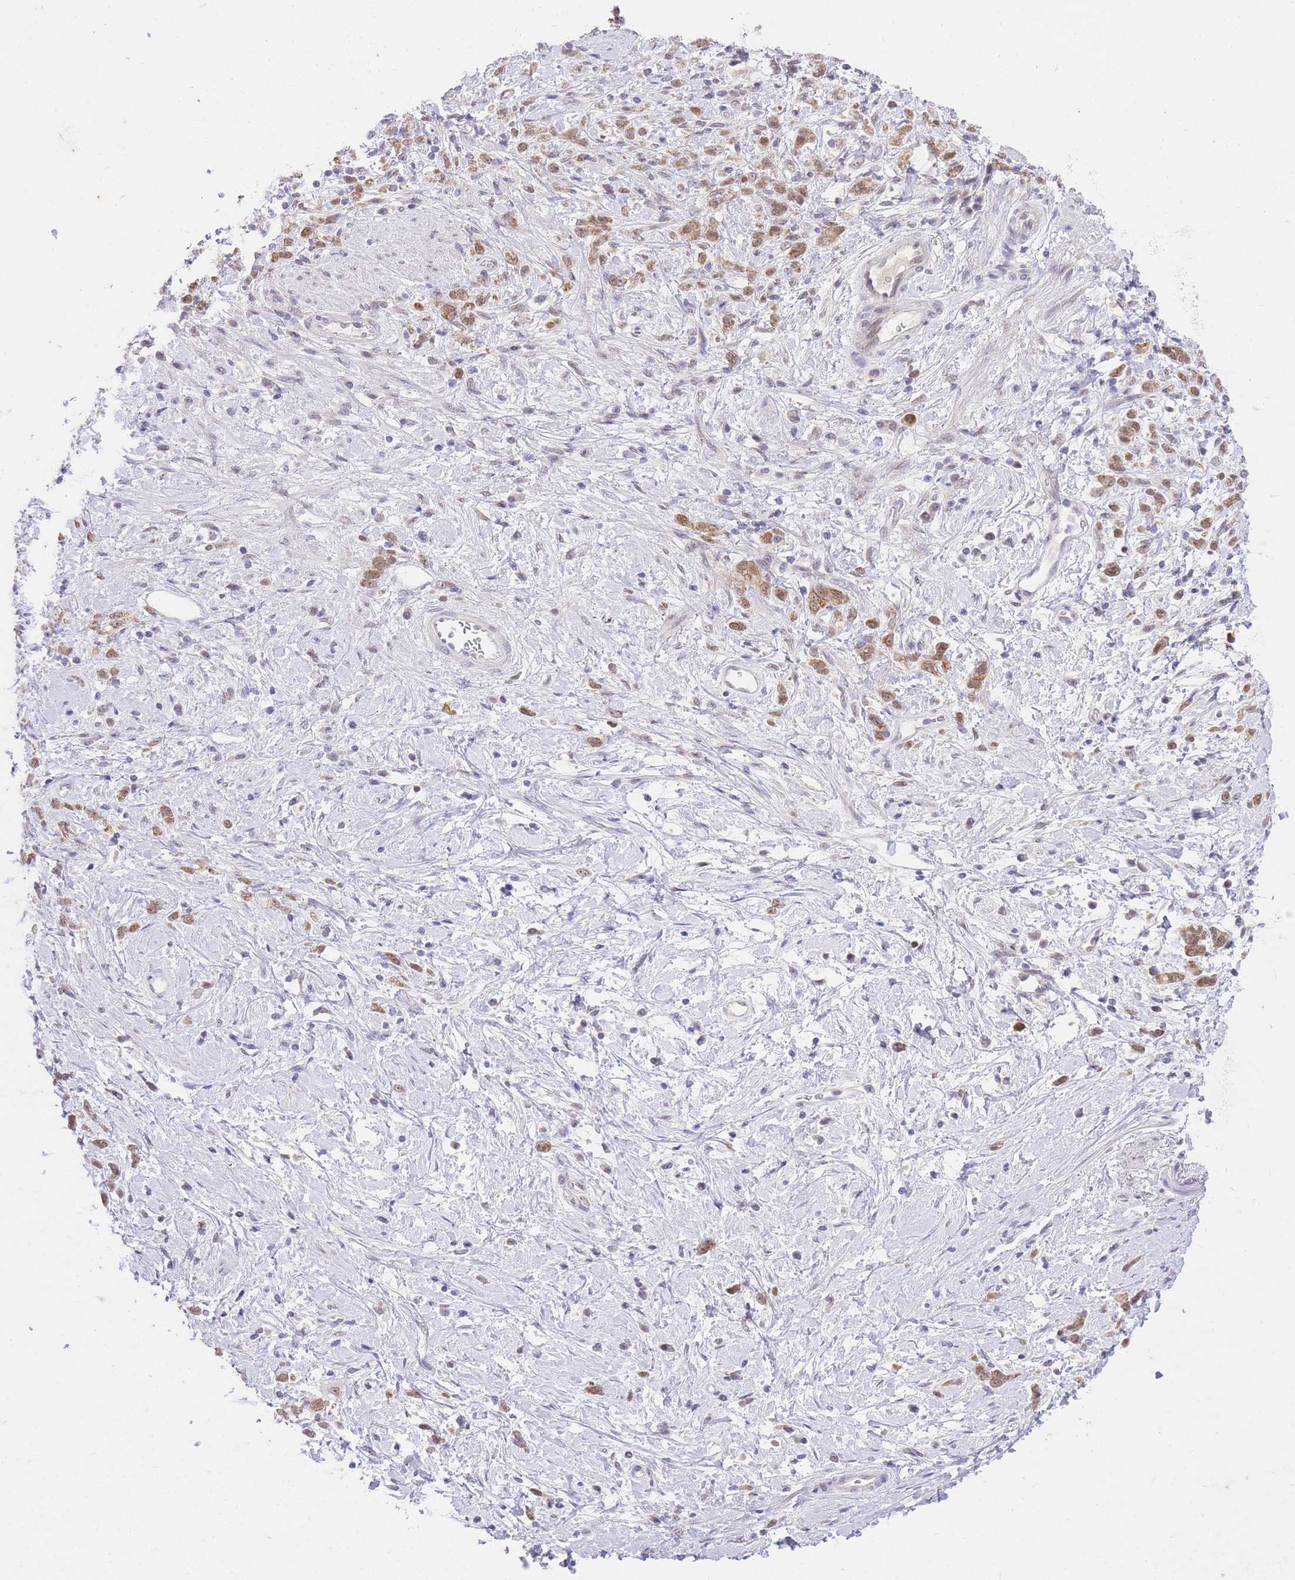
{"staining": {"intensity": "moderate", "quantity": ">75%", "location": "cytoplasmic/membranous,nuclear"}, "tissue": "stomach cancer", "cell_type": "Tumor cells", "image_type": "cancer", "snomed": [{"axis": "morphology", "description": "Adenocarcinoma, NOS"}, {"axis": "topography", "description": "Stomach"}], "caption": "Immunohistochemical staining of human stomach cancer (adenocarcinoma) reveals medium levels of moderate cytoplasmic/membranous and nuclear protein positivity in about >75% of tumor cells.", "gene": "UBXN7", "patient": {"sex": "female", "age": 60}}